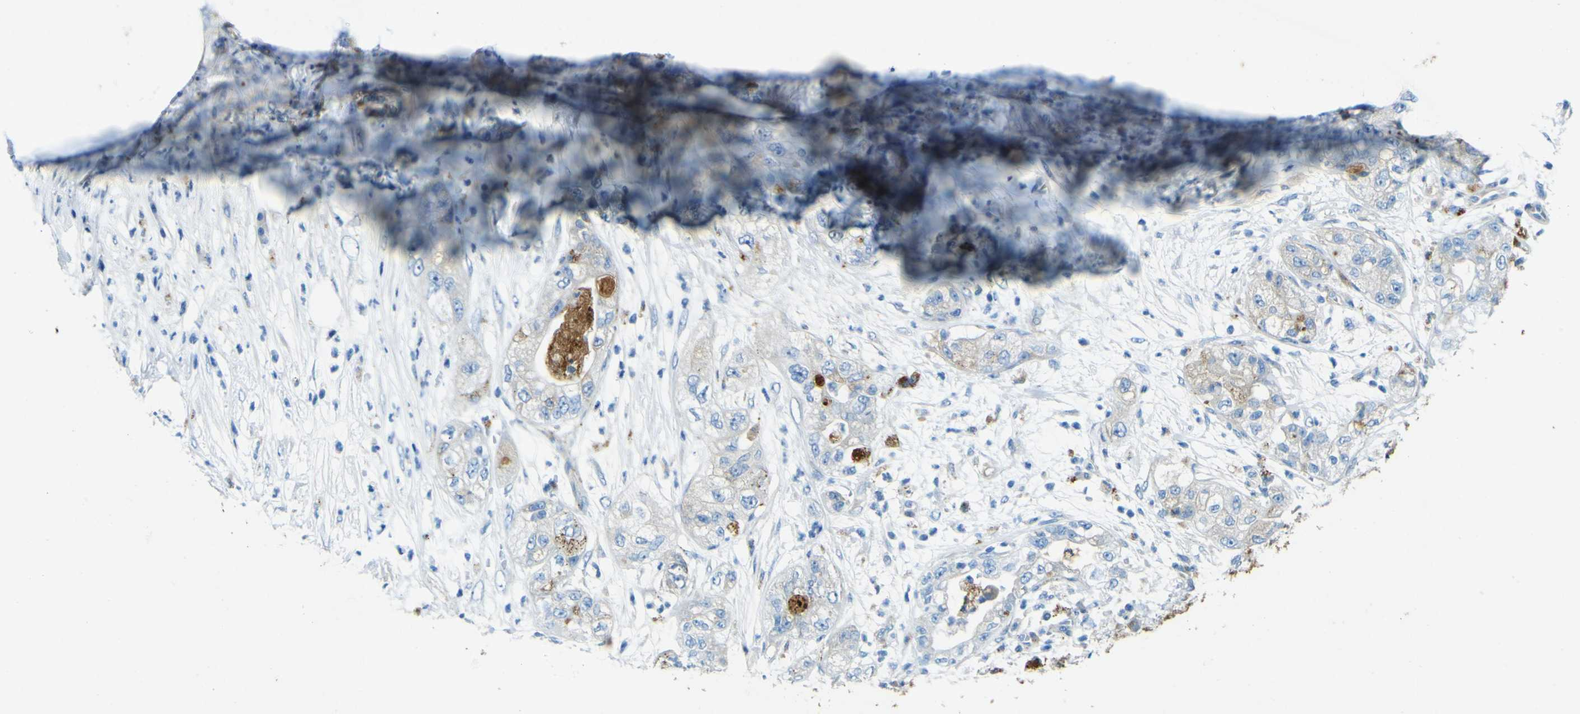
{"staining": {"intensity": "negative", "quantity": "none", "location": "none"}, "tissue": "pancreatic cancer", "cell_type": "Tumor cells", "image_type": "cancer", "snomed": [{"axis": "morphology", "description": "Adenocarcinoma, NOS"}, {"axis": "topography", "description": "Pancreas"}], "caption": "DAB (3,3'-diaminobenzidine) immunohistochemical staining of pancreatic adenocarcinoma demonstrates no significant staining in tumor cells.", "gene": "PDE9A", "patient": {"sex": "female", "age": 78}}